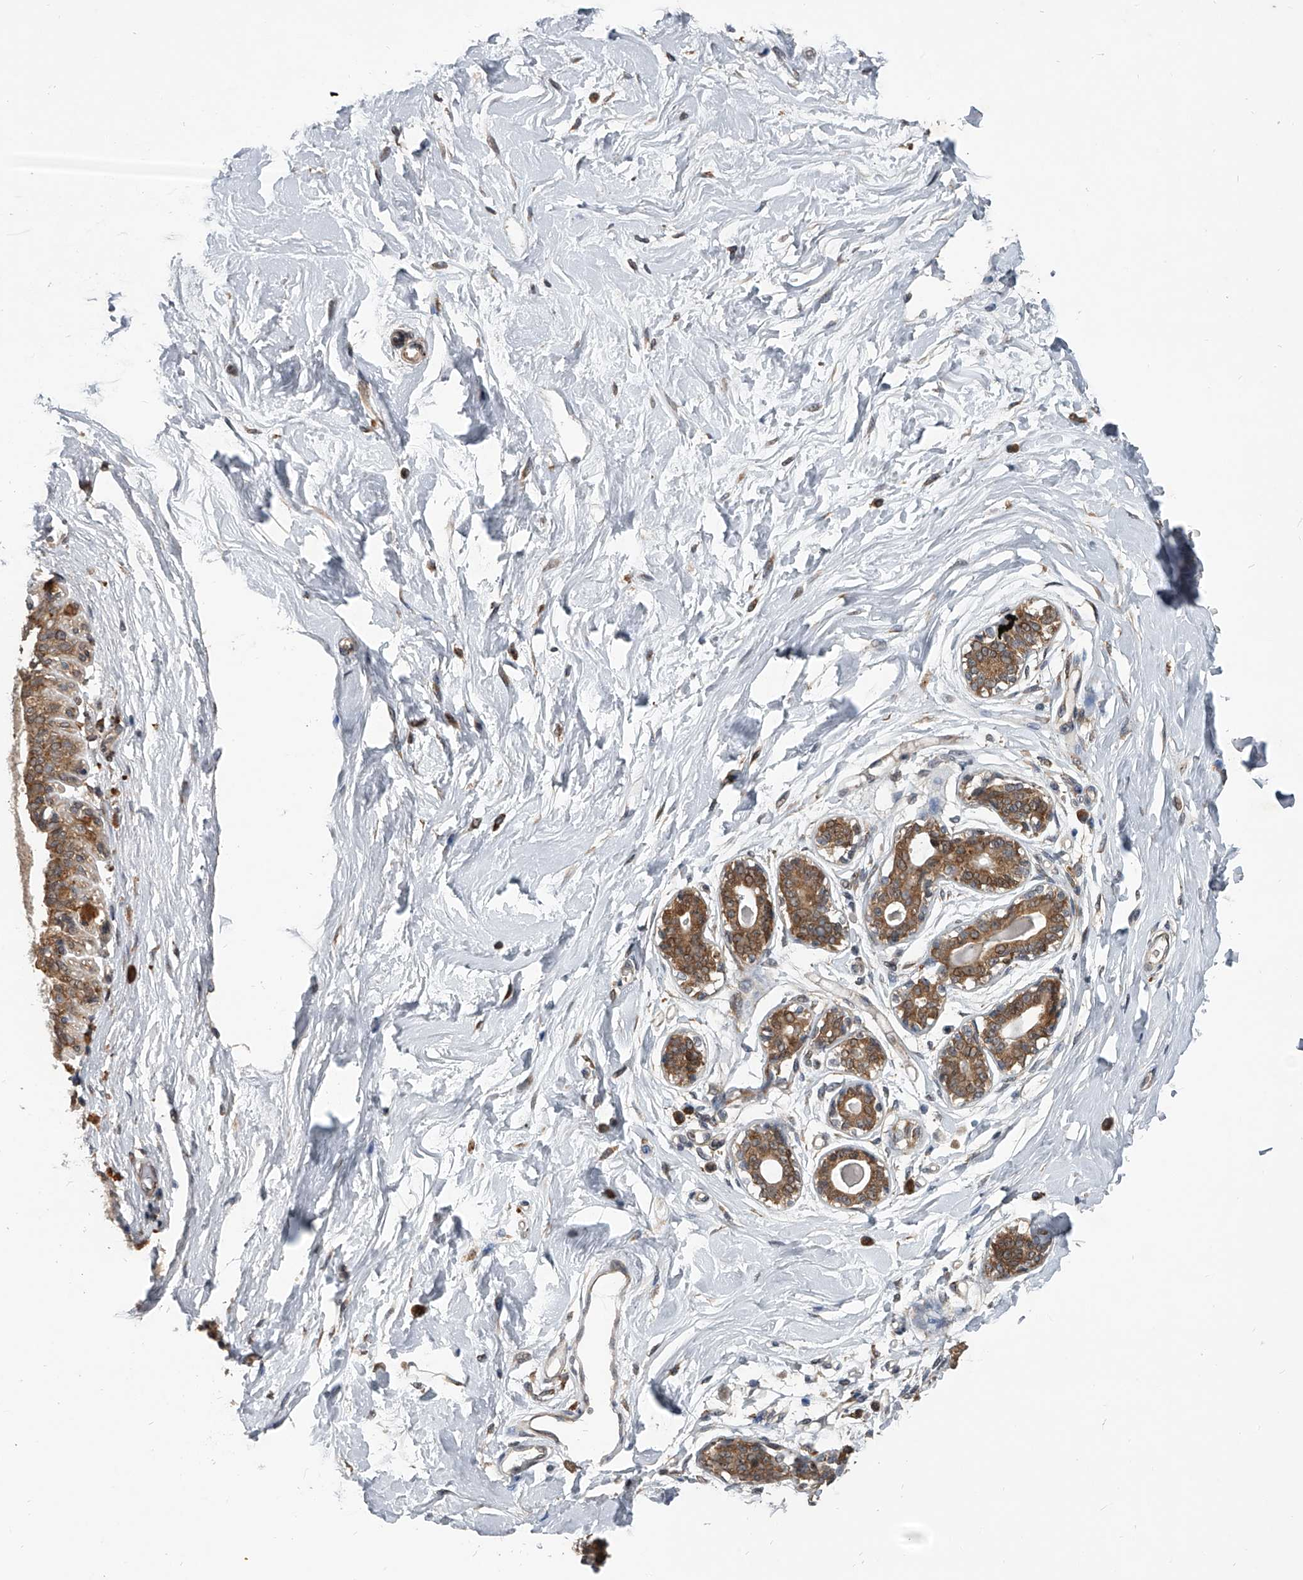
{"staining": {"intensity": "moderate", "quantity": ">75%", "location": "cytoplasmic/membranous"}, "tissue": "breast", "cell_type": "Glandular cells", "image_type": "normal", "snomed": [{"axis": "morphology", "description": "Normal tissue, NOS"}, {"axis": "topography", "description": "Breast"}], "caption": "Human breast stained for a protein (brown) shows moderate cytoplasmic/membranous positive expression in about >75% of glandular cells.", "gene": "GEMIN8", "patient": {"sex": "female", "age": 45}}